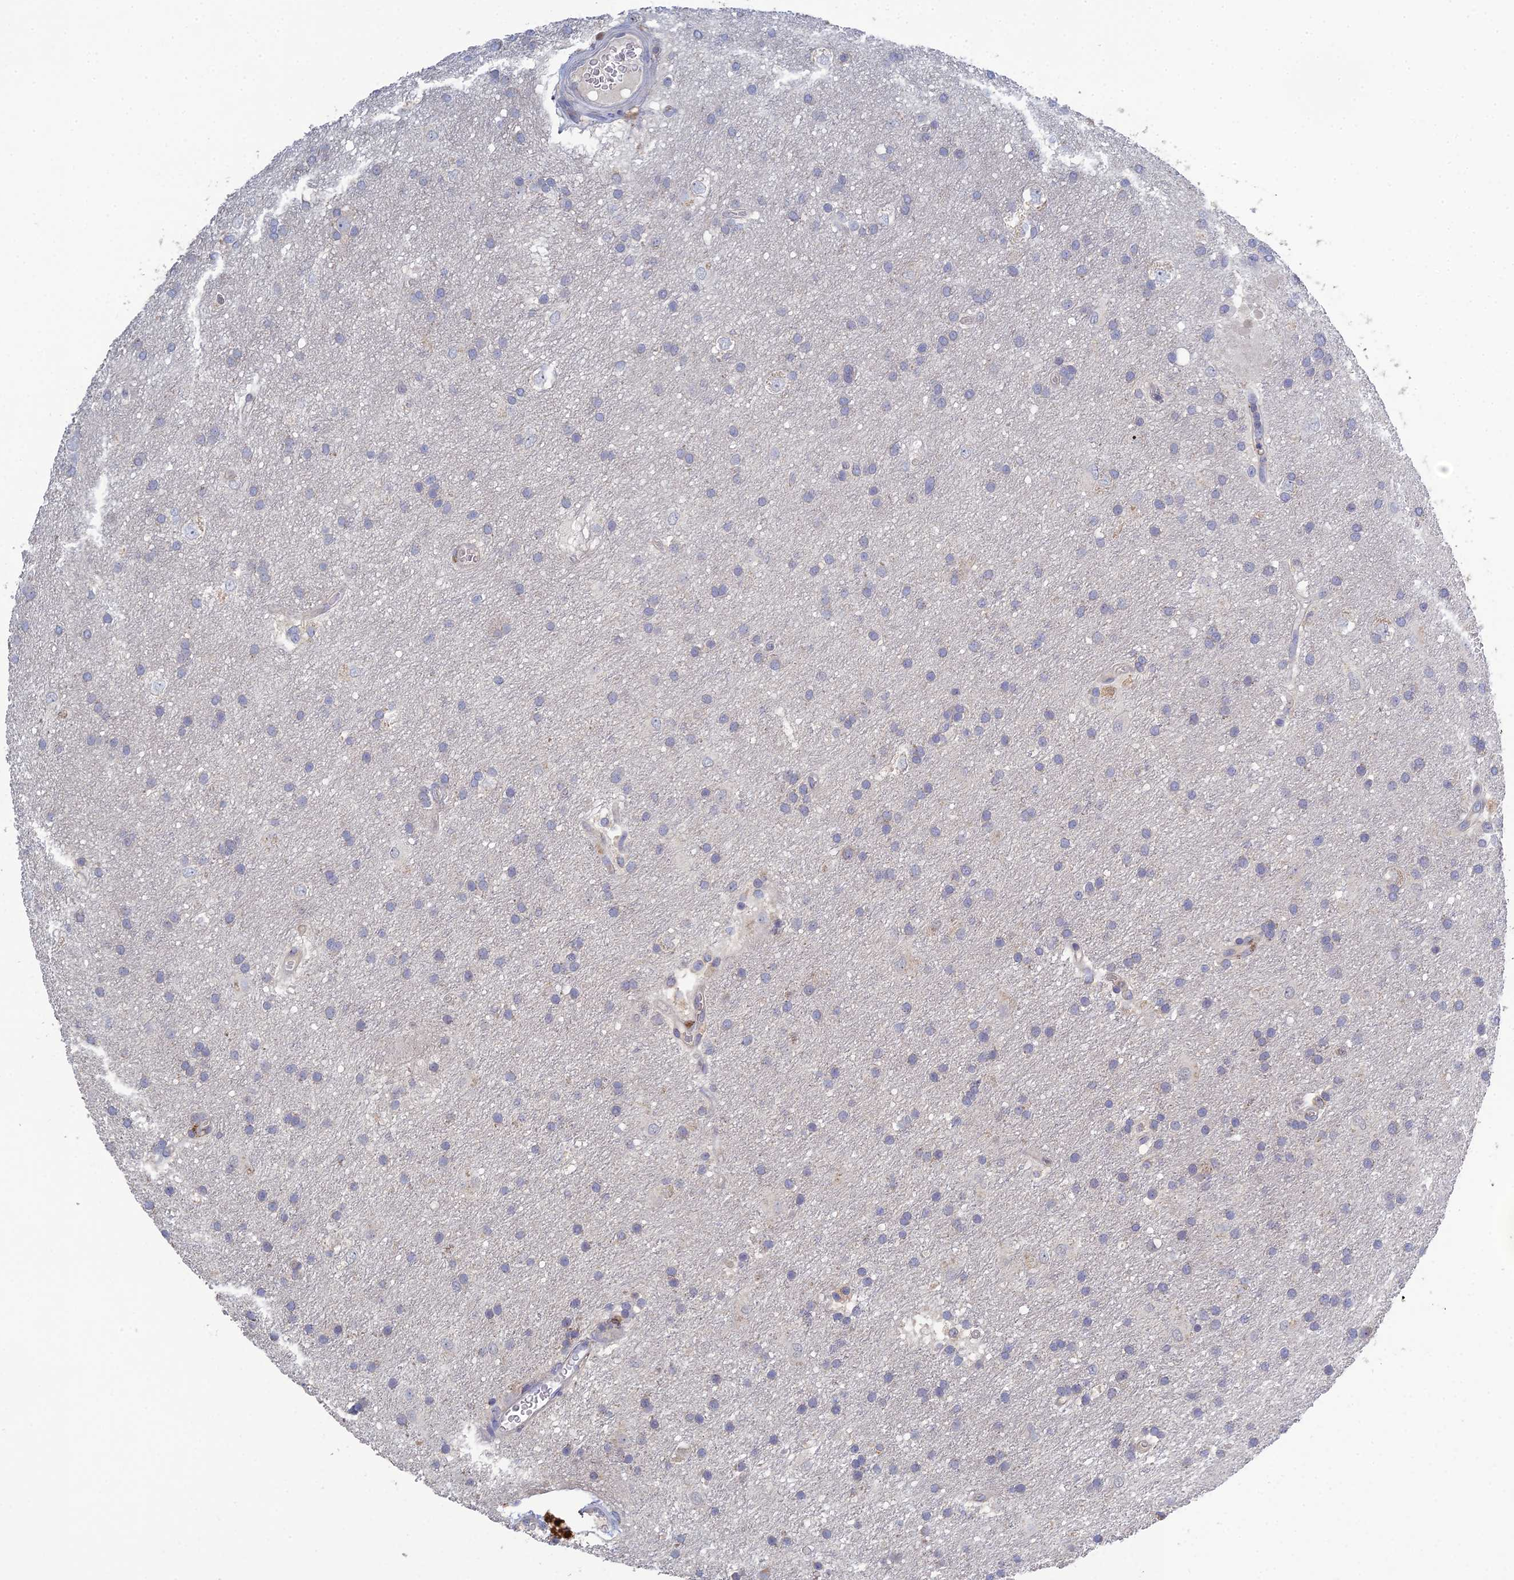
{"staining": {"intensity": "negative", "quantity": "none", "location": "none"}, "tissue": "glioma", "cell_type": "Tumor cells", "image_type": "cancer", "snomed": [{"axis": "morphology", "description": "Glioma, malignant, Low grade"}, {"axis": "topography", "description": "Brain"}], "caption": "A photomicrograph of human low-grade glioma (malignant) is negative for staining in tumor cells.", "gene": "TRAPPC6A", "patient": {"sex": "male", "age": 66}}